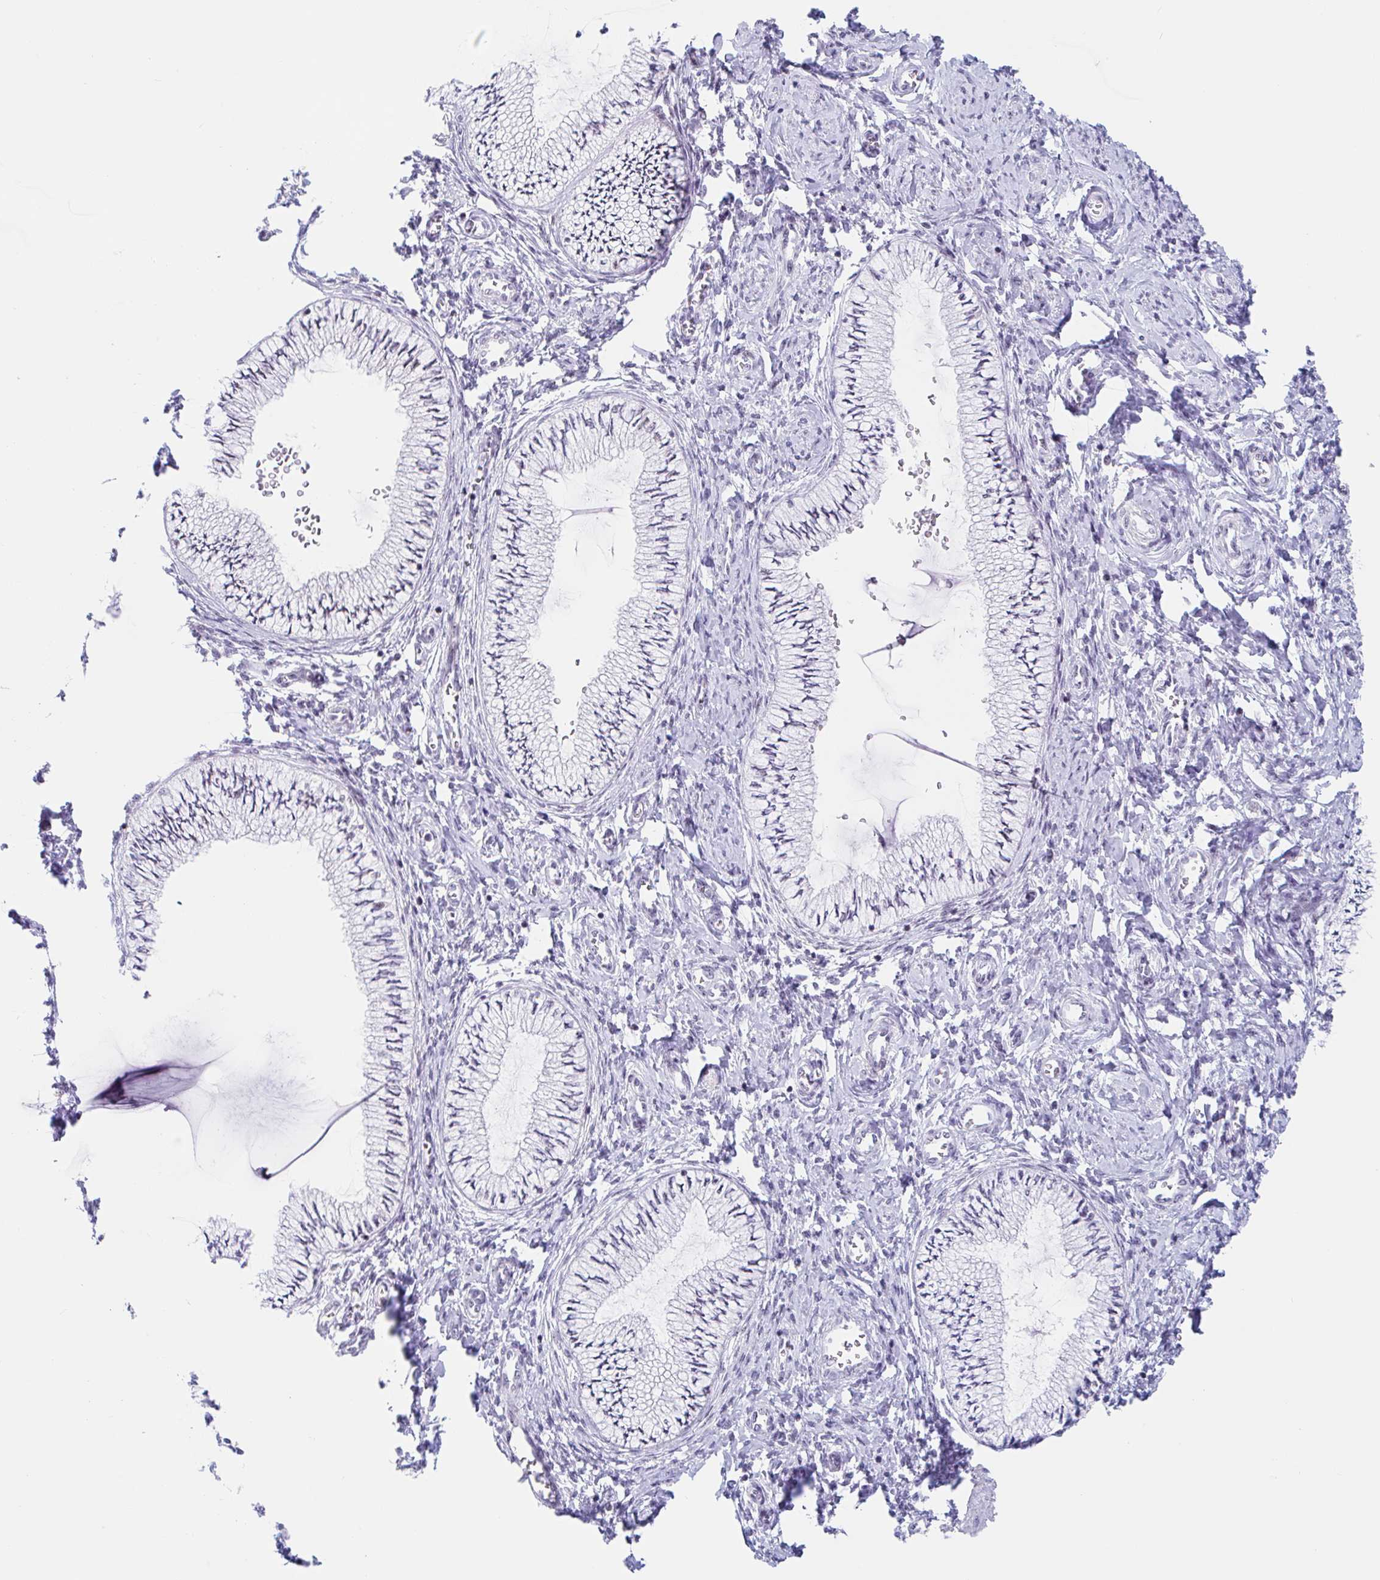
{"staining": {"intensity": "negative", "quantity": "none", "location": "none"}, "tissue": "cervix", "cell_type": "Glandular cells", "image_type": "normal", "snomed": [{"axis": "morphology", "description": "Normal tissue, NOS"}, {"axis": "topography", "description": "Cervix"}], "caption": "This is an IHC histopathology image of unremarkable human cervix. There is no expression in glandular cells.", "gene": "LENG9", "patient": {"sex": "female", "age": 24}}